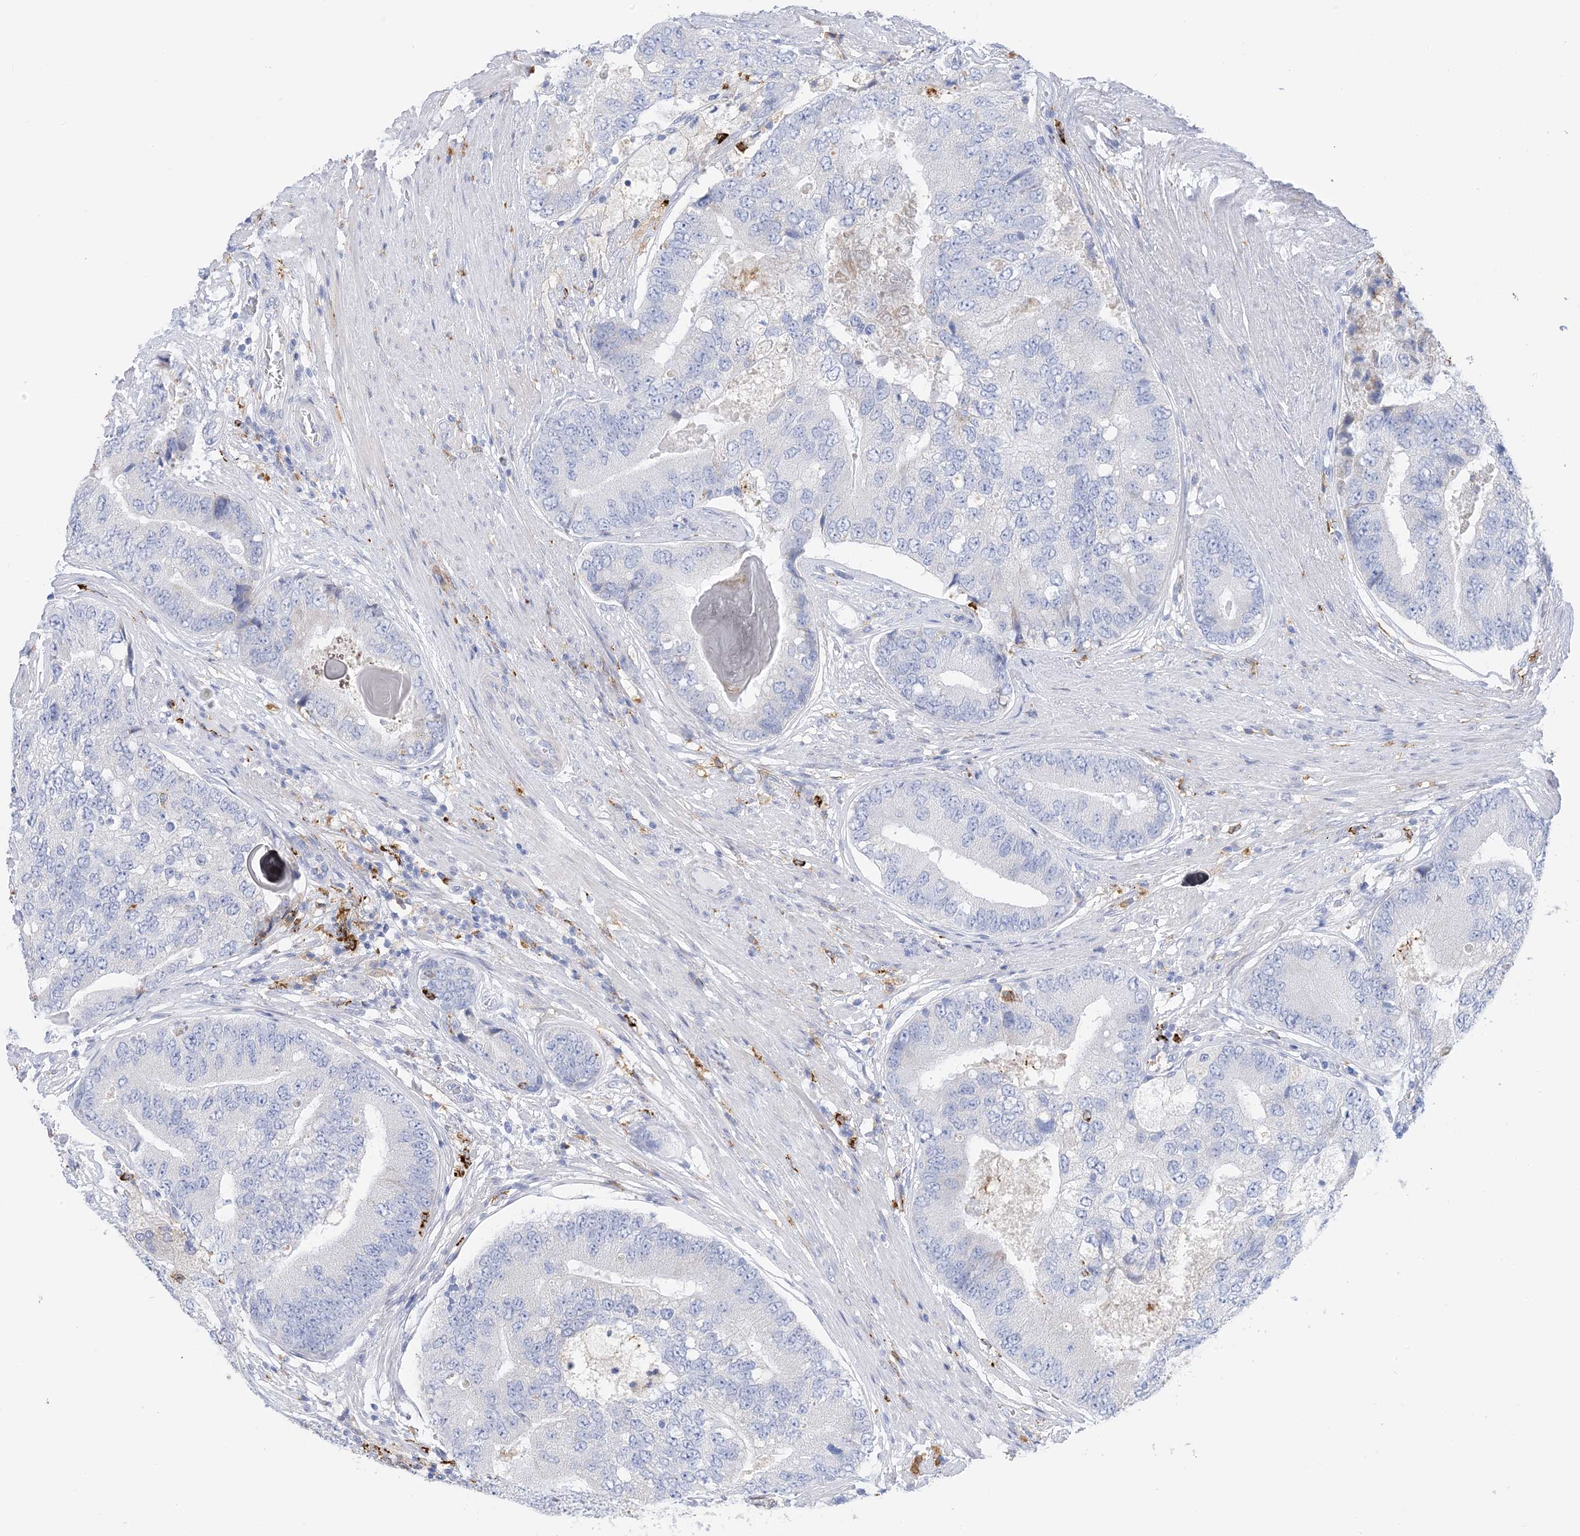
{"staining": {"intensity": "negative", "quantity": "none", "location": "none"}, "tissue": "prostate cancer", "cell_type": "Tumor cells", "image_type": "cancer", "snomed": [{"axis": "morphology", "description": "Adenocarcinoma, High grade"}, {"axis": "topography", "description": "Prostate"}], "caption": "High power microscopy micrograph of an immunohistochemistry (IHC) micrograph of prostate cancer, revealing no significant staining in tumor cells. (DAB immunohistochemistry visualized using brightfield microscopy, high magnification).", "gene": "DPH3", "patient": {"sex": "male", "age": 70}}